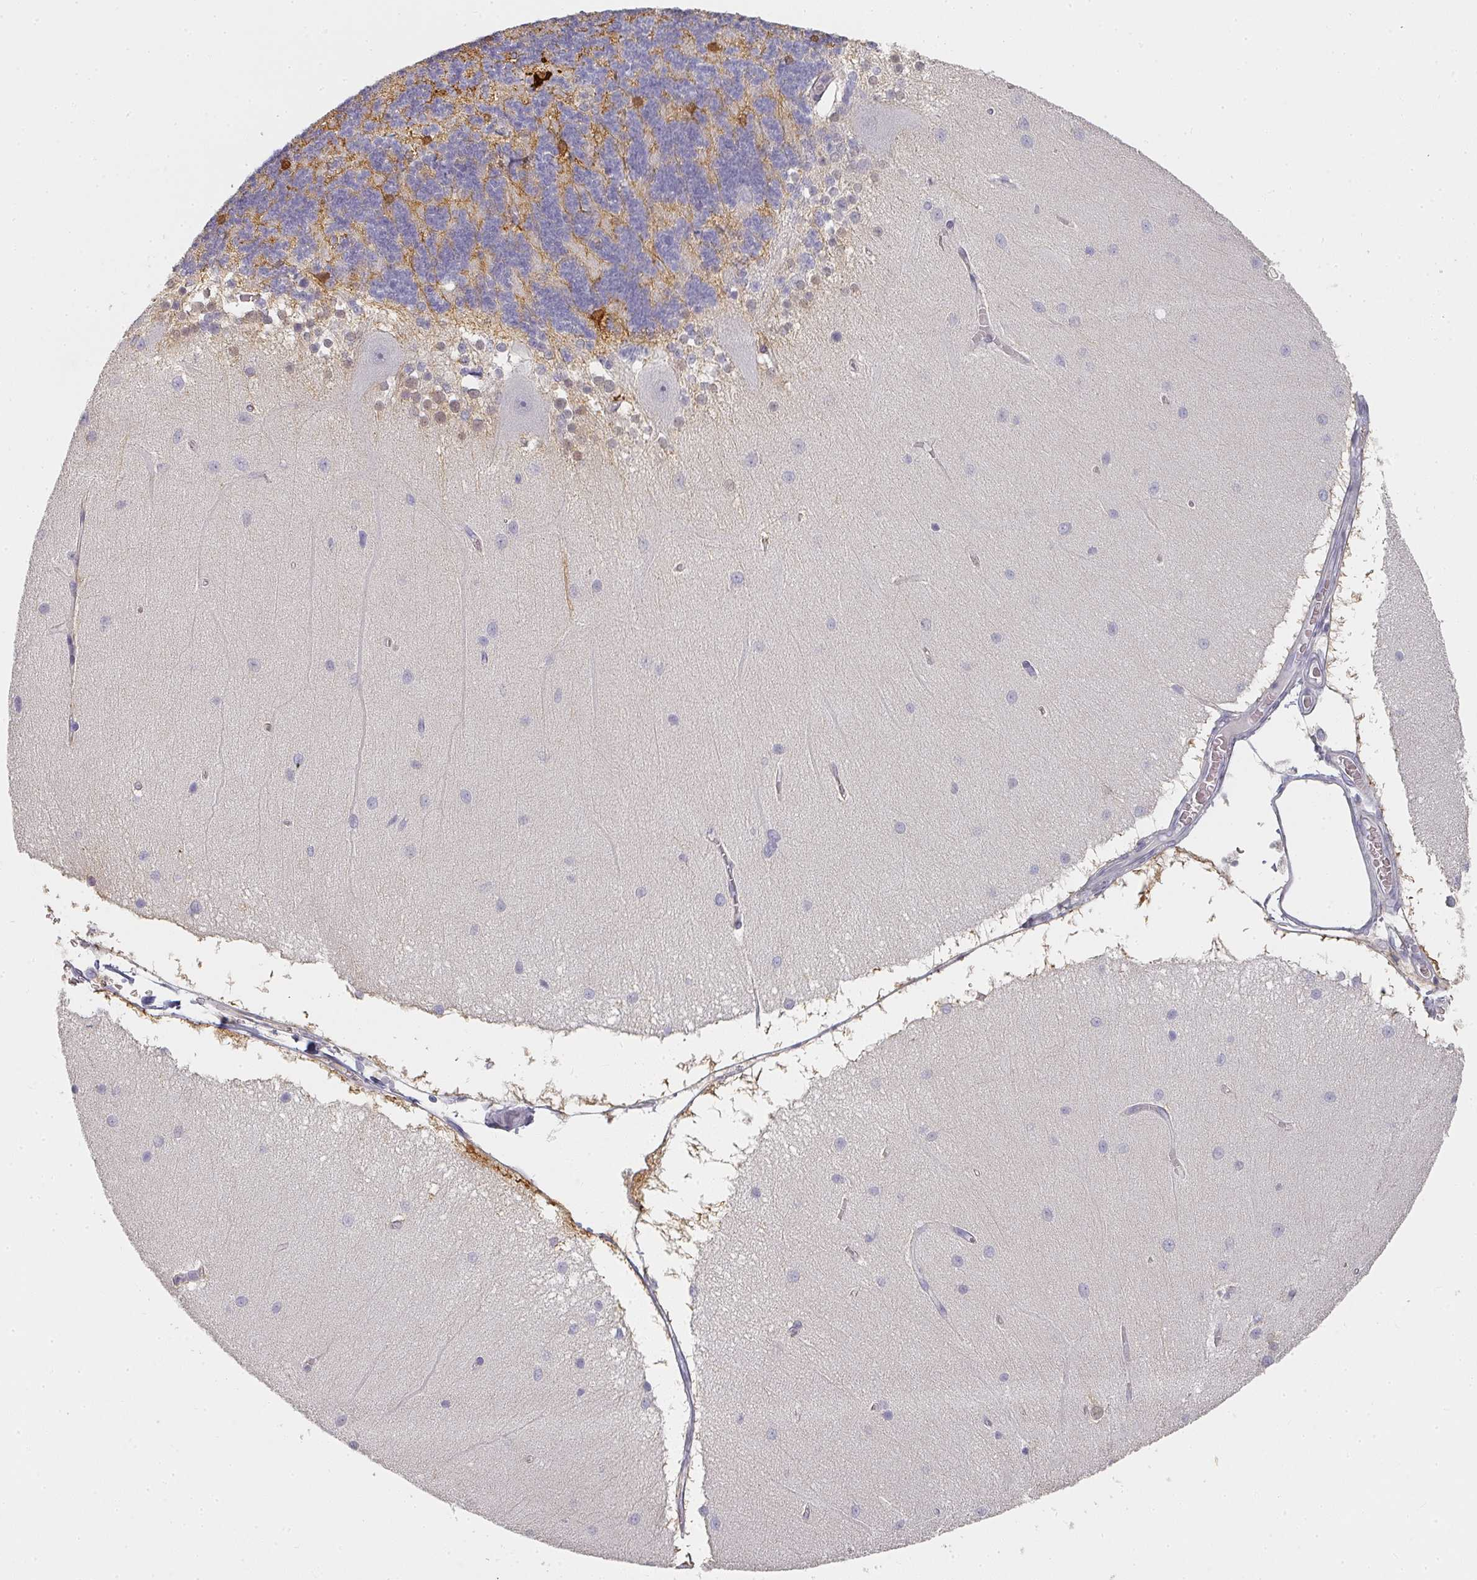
{"staining": {"intensity": "strong", "quantity": "<25%", "location": "cytoplasmic/membranous"}, "tissue": "cerebellum", "cell_type": "Cells in granular layer", "image_type": "normal", "snomed": [{"axis": "morphology", "description": "Normal tissue, NOS"}, {"axis": "topography", "description": "Cerebellum"}], "caption": "DAB immunohistochemical staining of benign cerebellum reveals strong cytoplasmic/membranous protein positivity in about <25% of cells in granular layer. (IHC, brightfield microscopy, high magnification).", "gene": "SHISA2", "patient": {"sex": "female", "age": 54}}